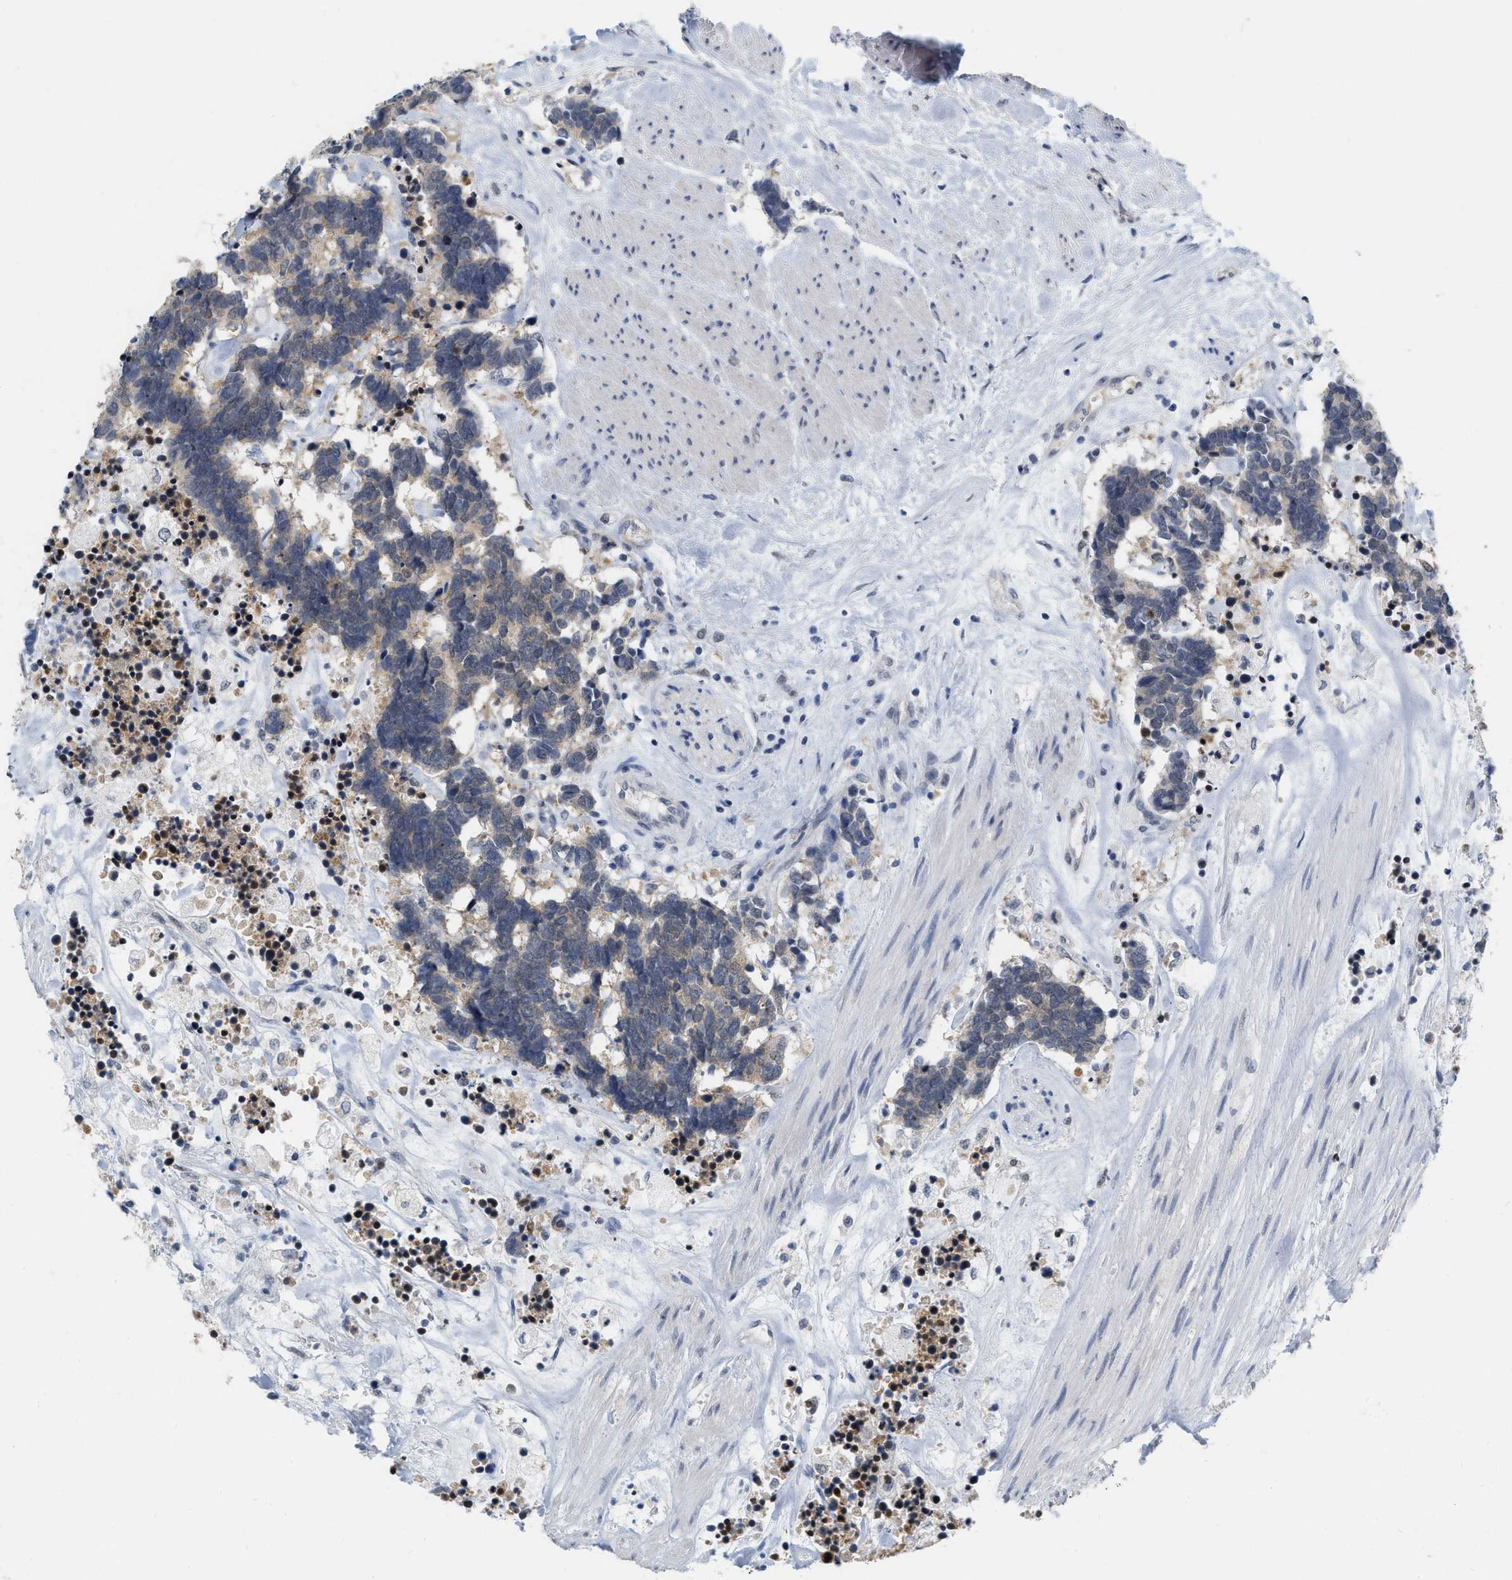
{"staining": {"intensity": "weak", "quantity": ">75%", "location": "cytoplasmic/membranous"}, "tissue": "carcinoid", "cell_type": "Tumor cells", "image_type": "cancer", "snomed": [{"axis": "morphology", "description": "Carcinoma, NOS"}, {"axis": "morphology", "description": "Carcinoid, malignant, NOS"}, {"axis": "topography", "description": "Urinary bladder"}], "caption": "Brown immunohistochemical staining in human carcinoma demonstrates weak cytoplasmic/membranous positivity in approximately >75% of tumor cells.", "gene": "RUVBL1", "patient": {"sex": "male", "age": 57}}